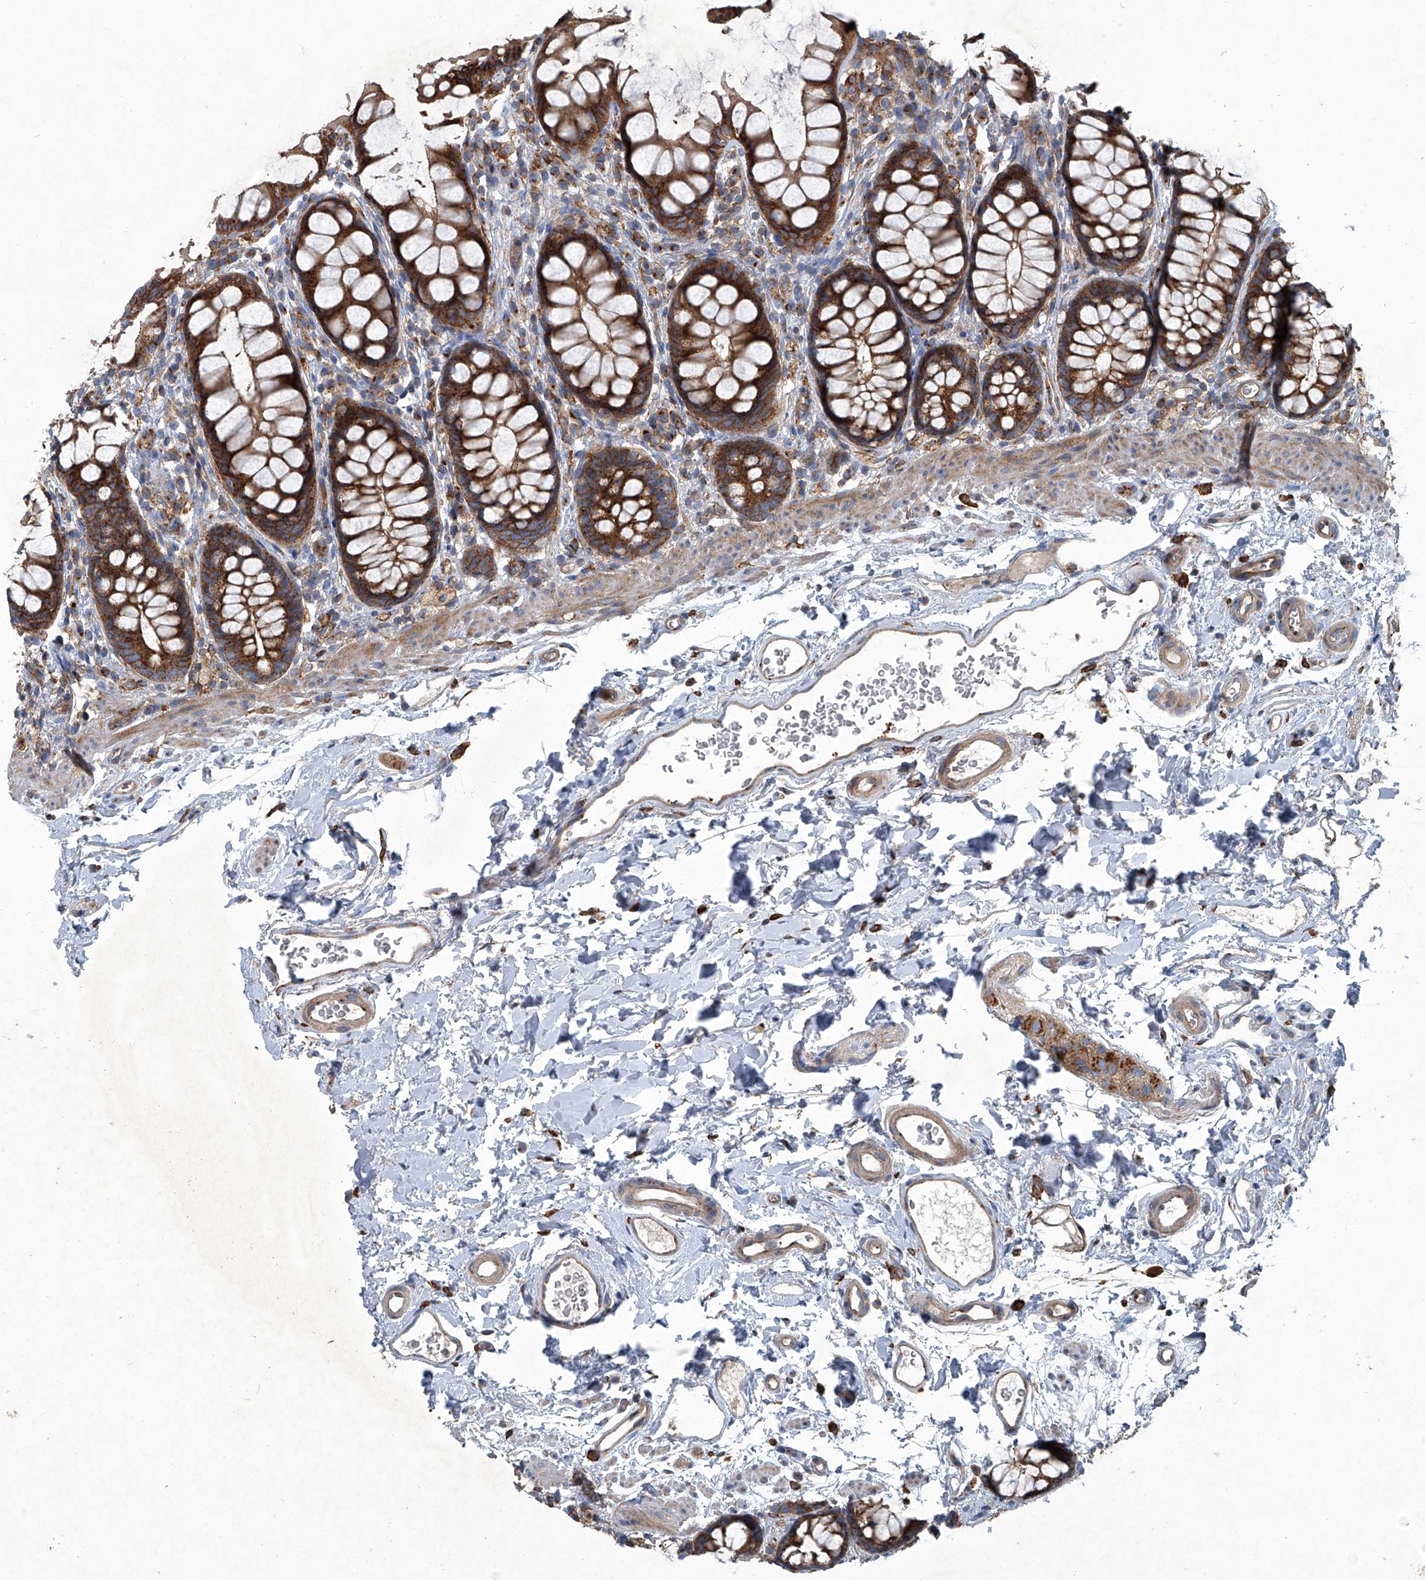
{"staining": {"intensity": "strong", "quantity": ">75%", "location": "cytoplasmic/membranous"}, "tissue": "rectum", "cell_type": "Glandular cells", "image_type": "normal", "snomed": [{"axis": "morphology", "description": "Normal tissue, NOS"}, {"axis": "topography", "description": "Rectum"}], "caption": "The micrograph demonstrates staining of normal rectum, revealing strong cytoplasmic/membranous protein positivity (brown color) within glandular cells. Ihc stains the protein in brown and the nuclei are stained blue.", "gene": "PIGH", "patient": {"sex": "female", "age": 65}}